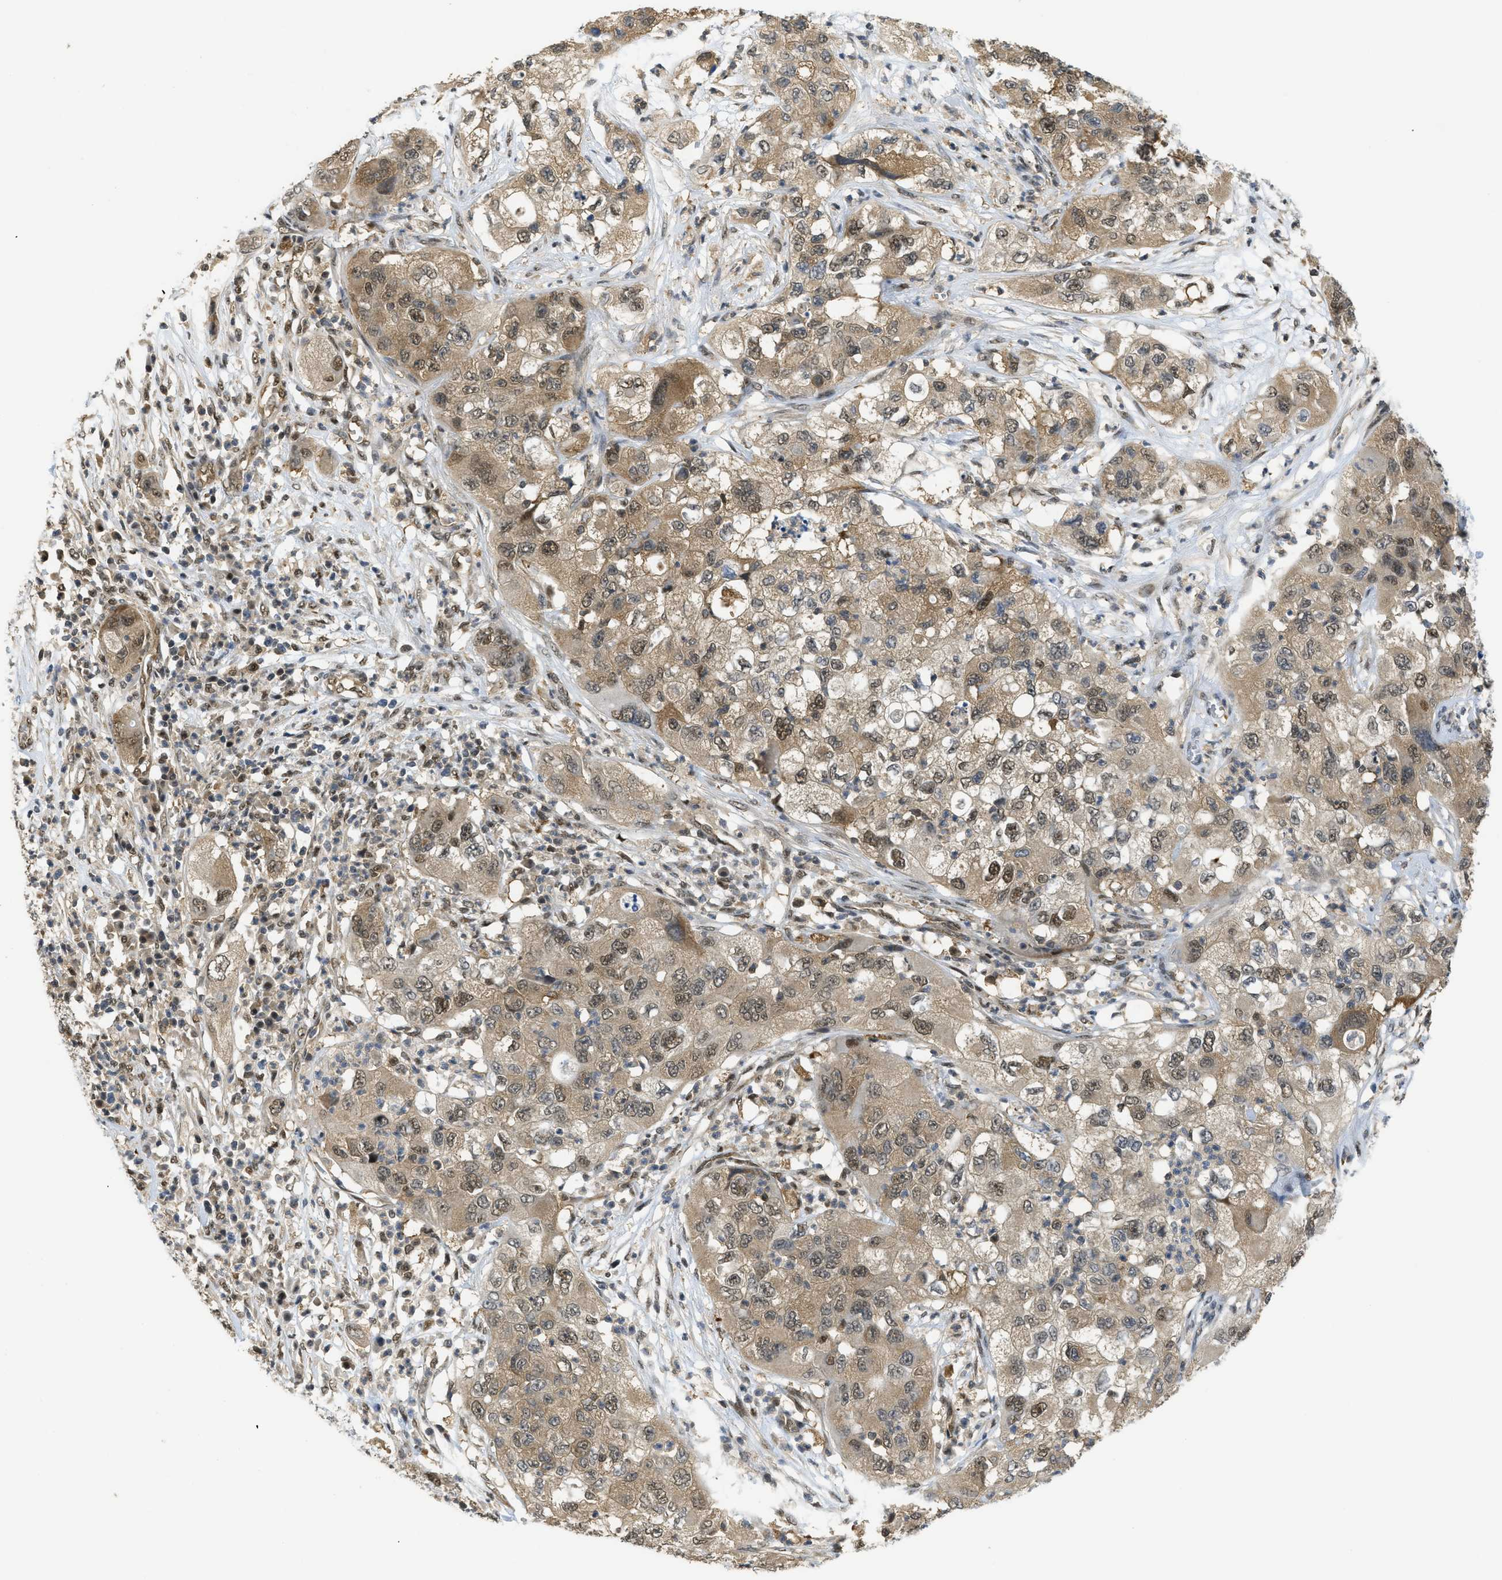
{"staining": {"intensity": "moderate", "quantity": ">75%", "location": "cytoplasmic/membranous,nuclear"}, "tissue": "pancreatic cancer", "cell_type": "Tumor cells", "image_type": "cancer", "snomed": [{"axis": "morphology", "description": "Adenocarcinoma, NOS"}, {"axis": "topography", "description": "Pancreas"}], "caption": "A micrograph of human pancreatic cancer (adenocarcinoma) stained for a protein exhibits moderate cytoplasmic/membranous and nuclear brown staining in tumor cells.", "gene": "PSMC5", "patient": {"sex": "female", "age": 78}}